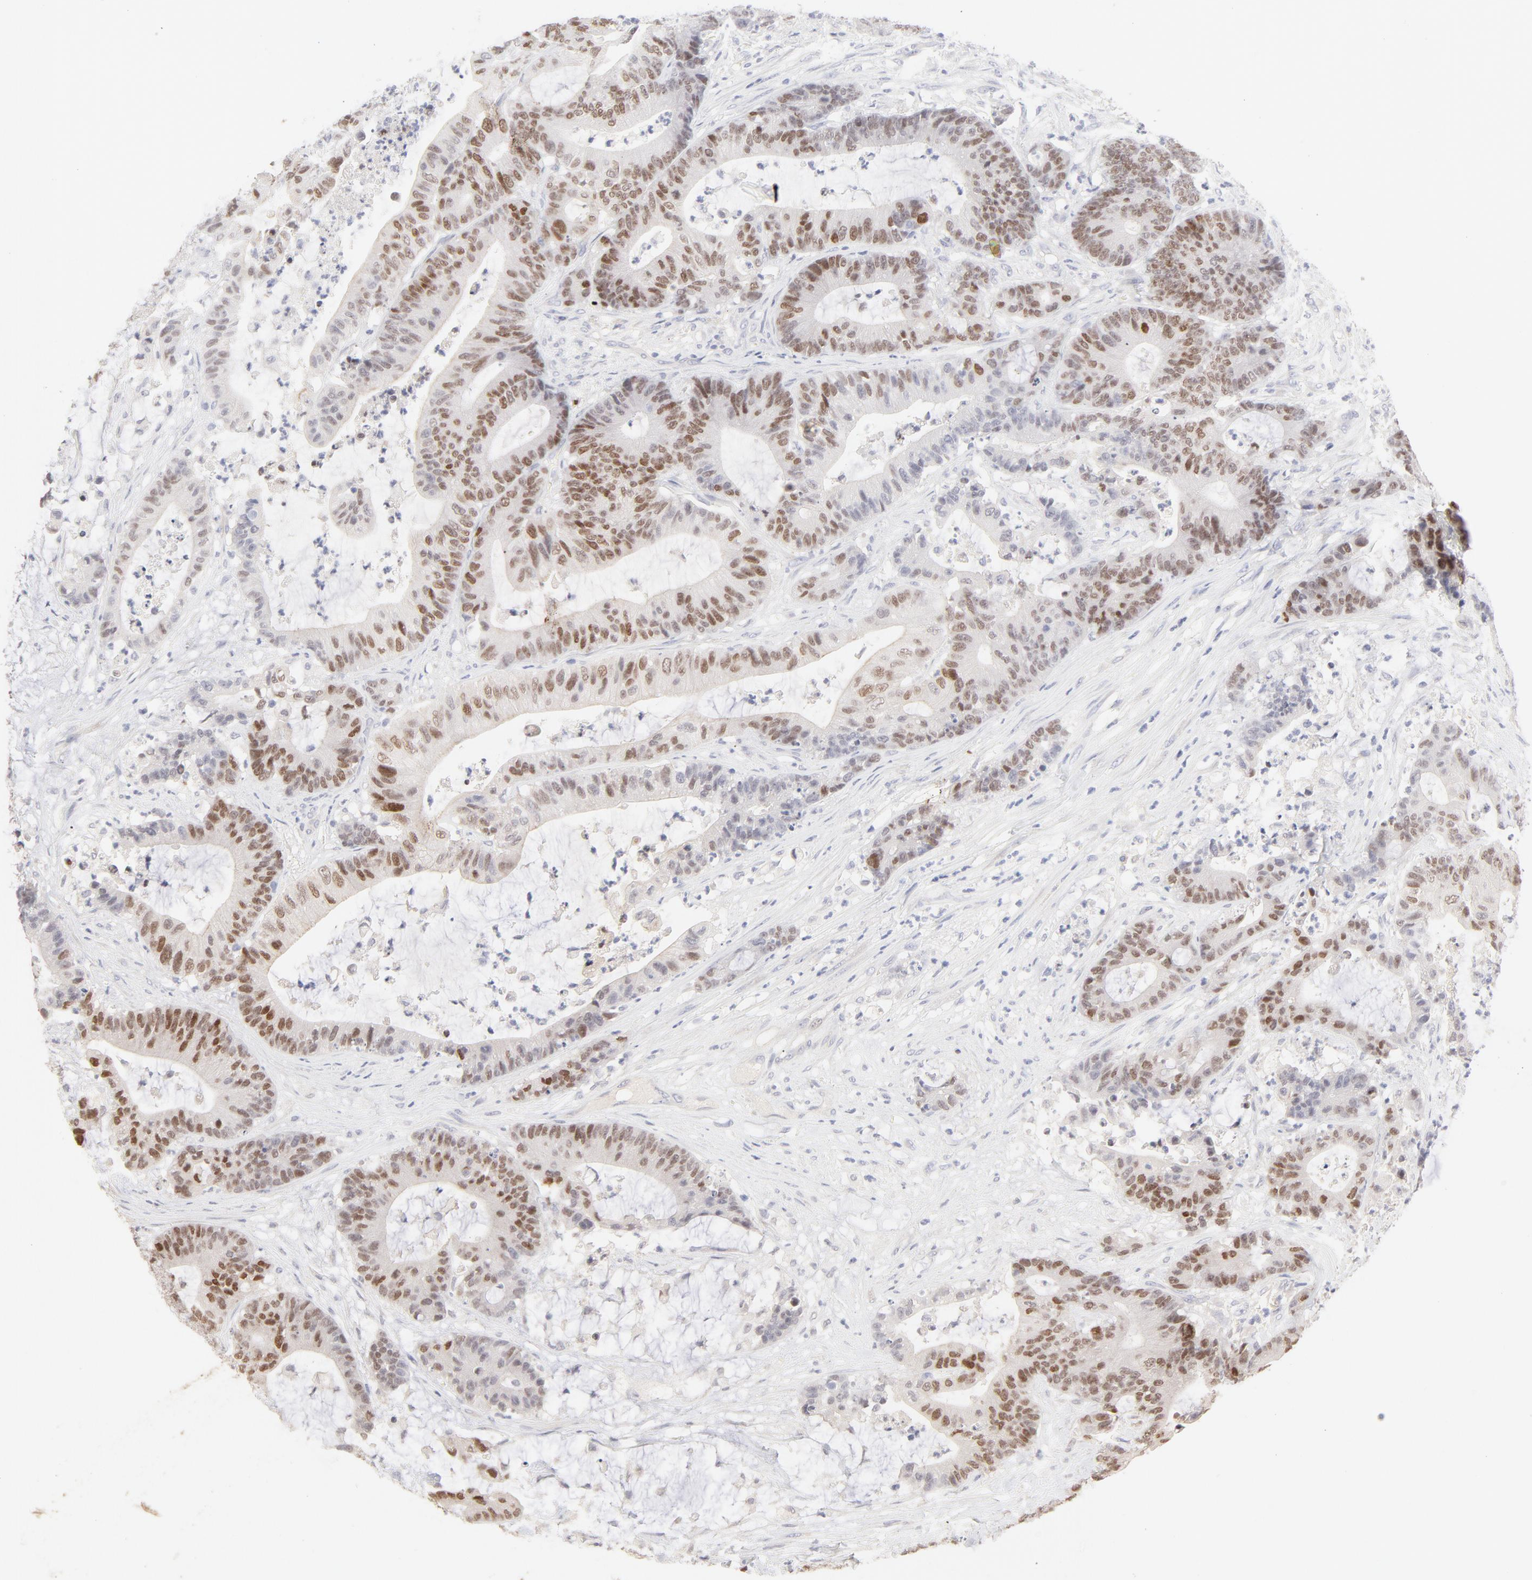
{"staining": {"intensity": "moderate", "quantity": ">75%", "location": "nuclear"}, "tissue": "colorectal cancer", "cell_type": "Tumor cells", "image_type": "cancer", "snomed": [{"axis": "morphology", "description": "Adenocarcinoma, NOS"}, {"axis": "topography", "description": "Colon"}], "caption": "Immunohistochemical staining of human adenocarcinoma (colorectal) exhibits moderate nuclear protein positivity in approximately >75% of tumor cells.", "gene": "ELF3", "patient": {"sex": "female", "age": 84}}